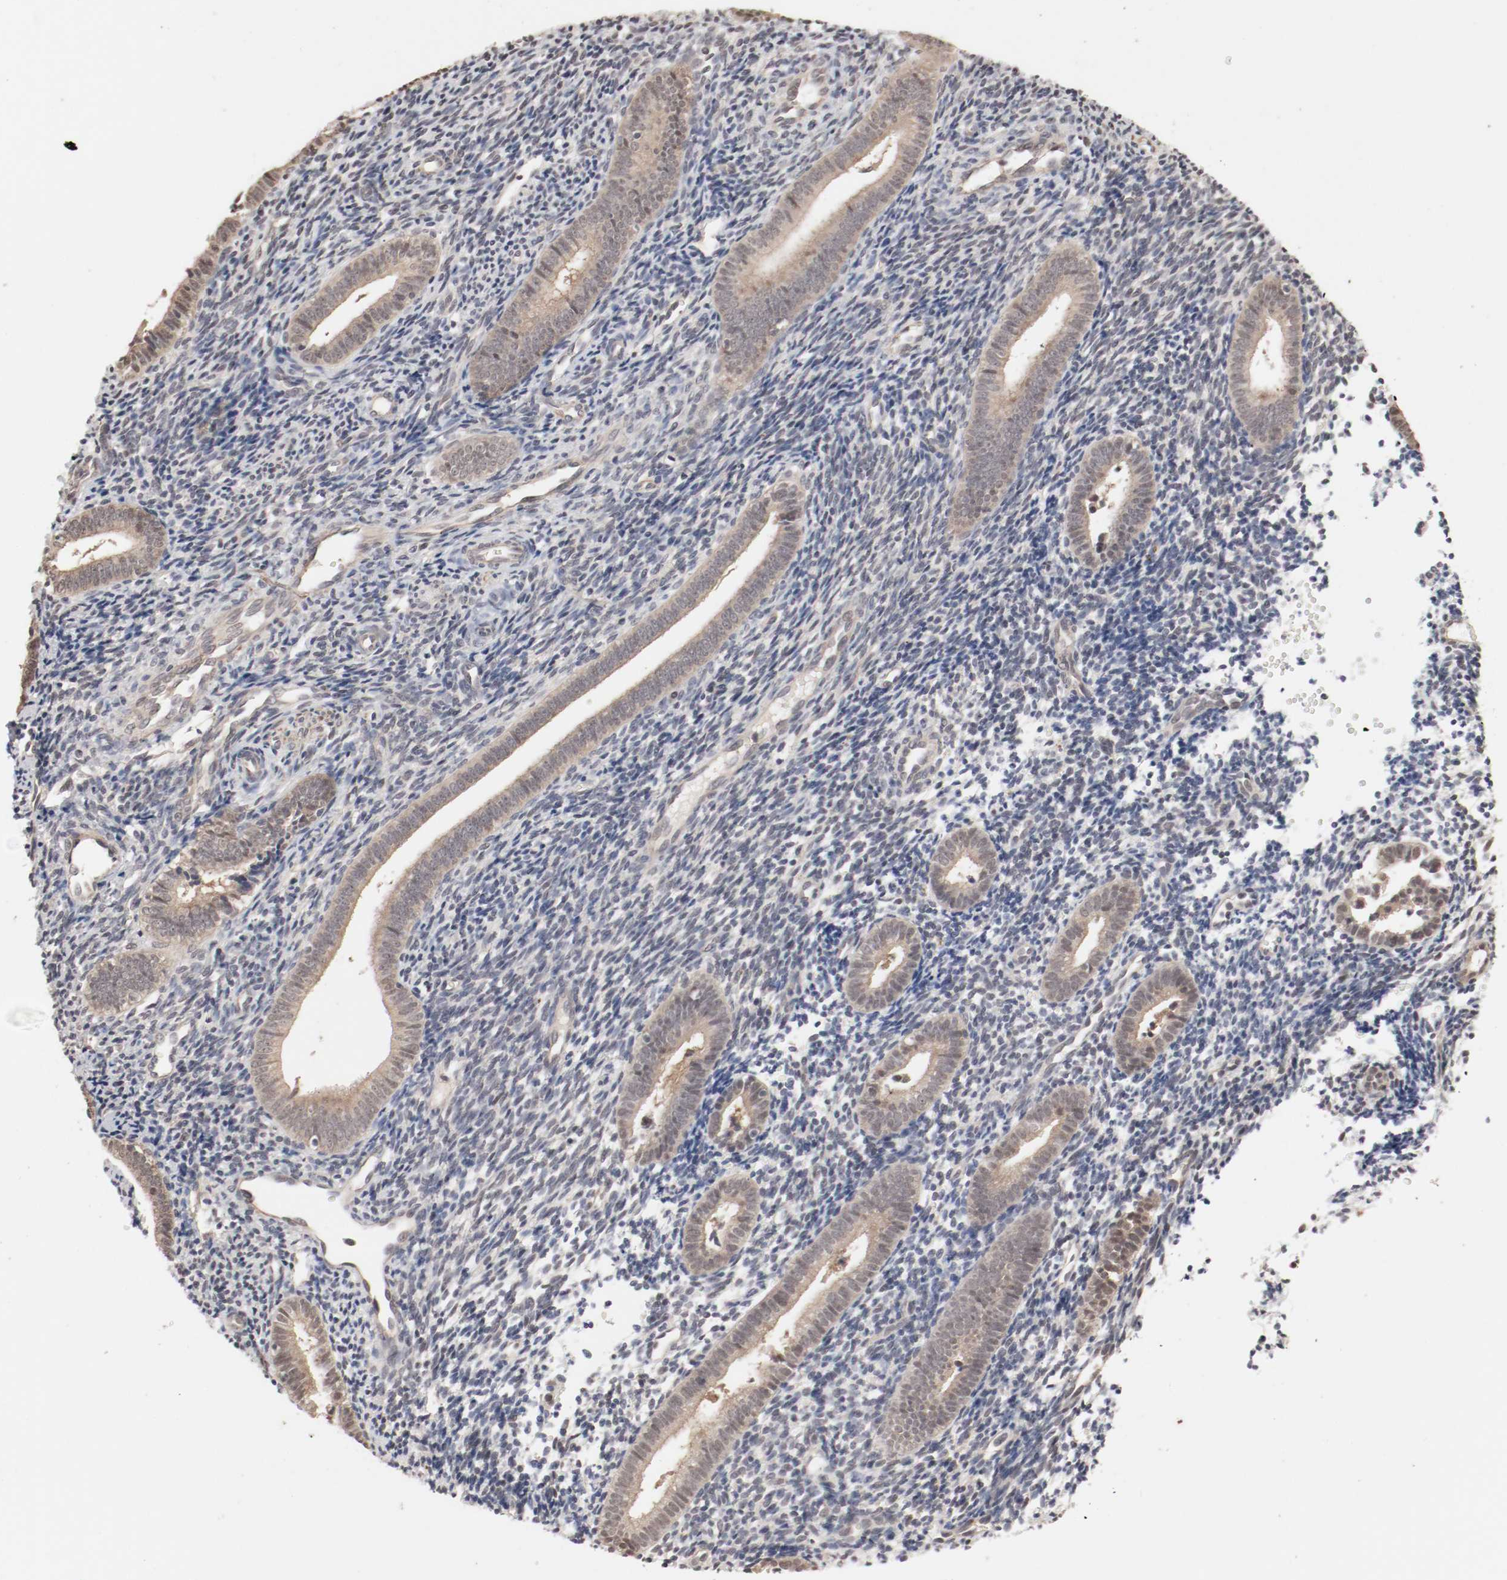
{"staining": {"intensity": "weak", "quantity": "25%-75%", "location": "cytoplasmic/membranous"}, "tissue": "endometrium", "cell_type": "Cells in endometrial stroma", "image_type": "normal", "snomed": [{"axis": "morphology", "description": "Normal tissue, NOS"}, {"axis": "topography", "description": "Uterus"}, {"axis": "topography", "description": "Endometrium"}], "caption": "Protein analysis of unremarkable endometrium exhibits weak cytoplasmic/membranous staining in about 25%-75% of cells in endometrial stroma. The staining is performed using DAB brown chromogen to label protein expression. The nuclei are counter-stained blue using hematoxylin.", "gene": "CSNK2B", "patient": {"sex": "female", "age": 33}}